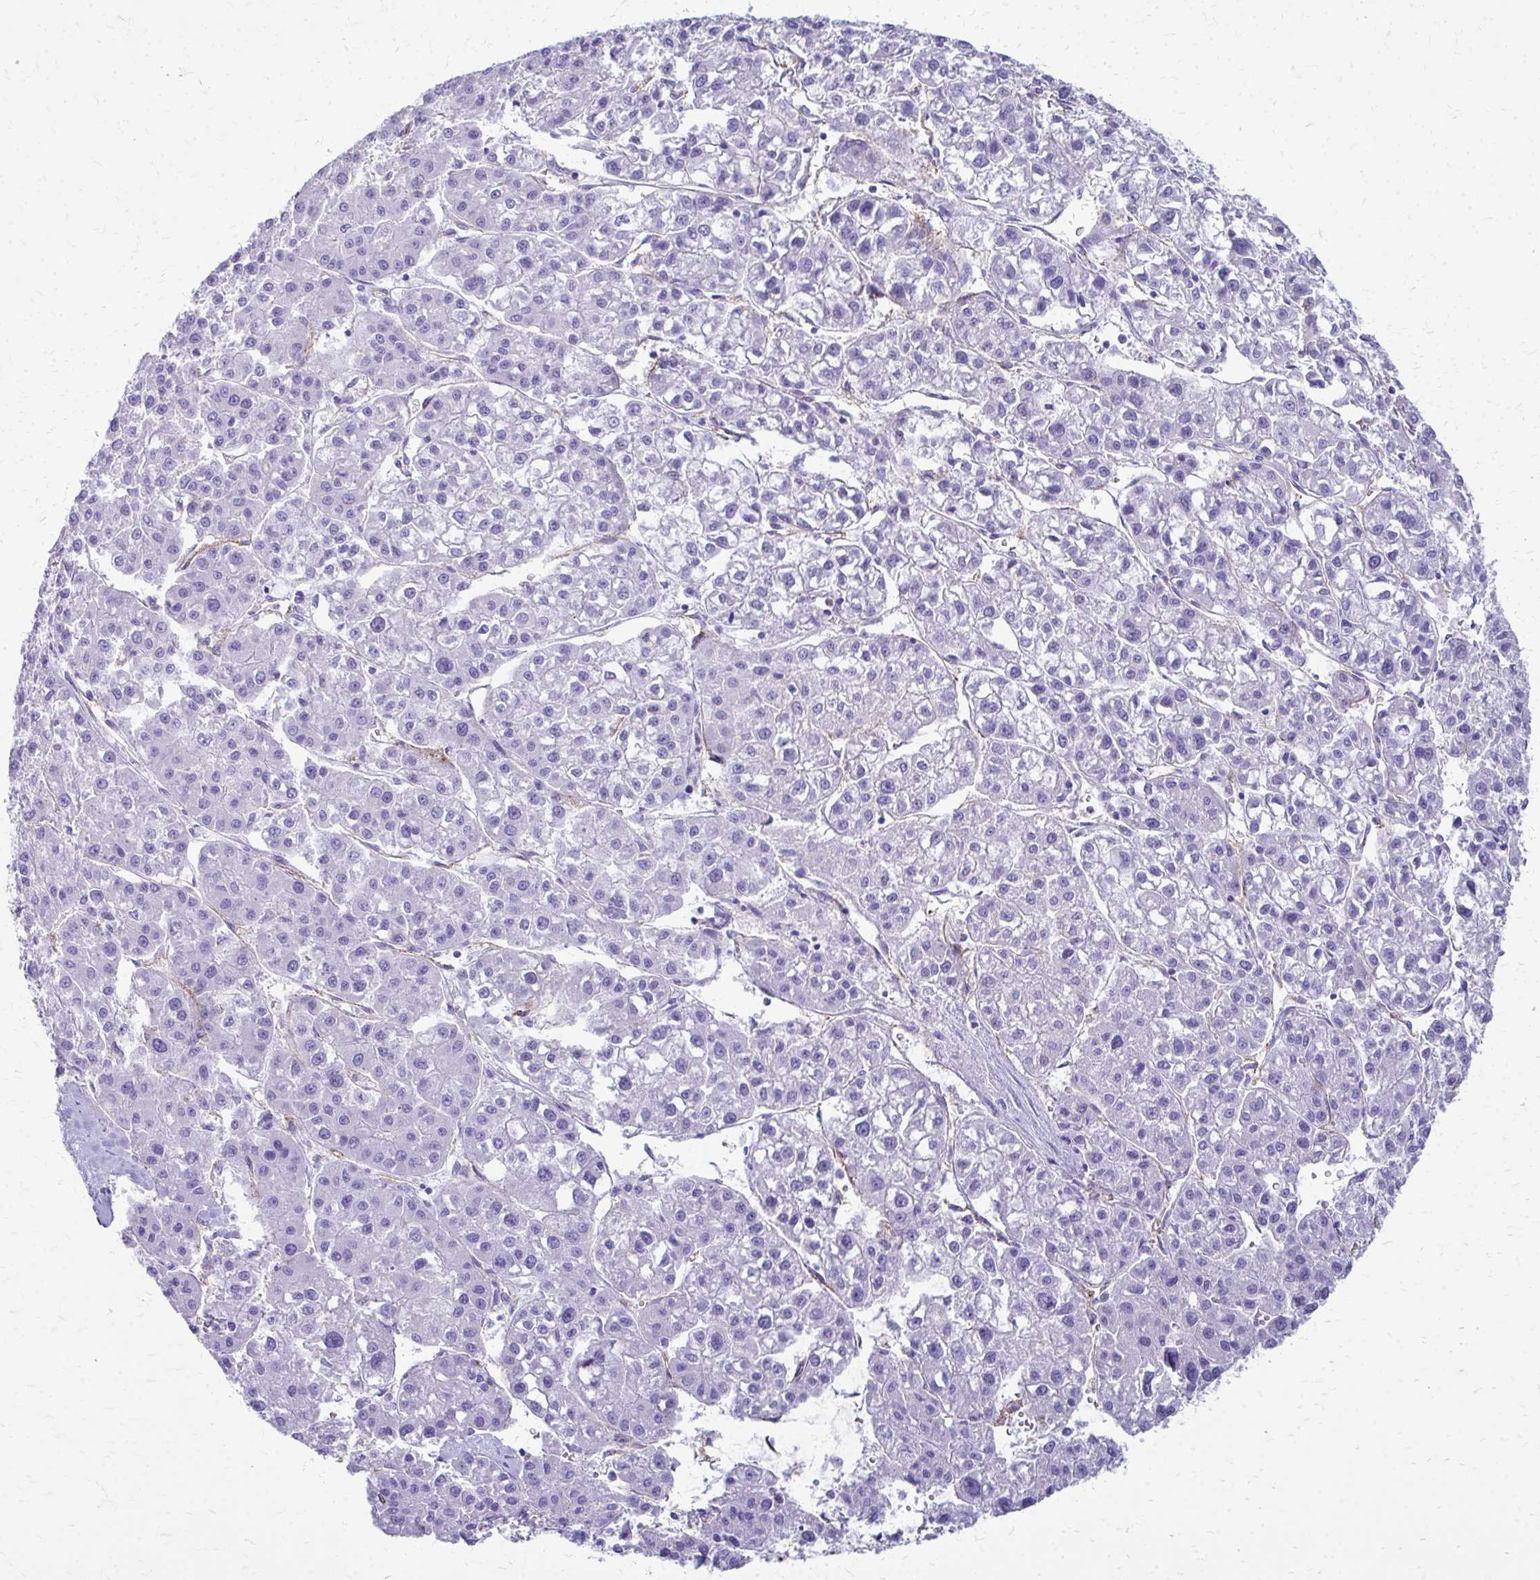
{"staining": {"intensity": "negative", "quantity": "none", "location": "none"}, "tissue": "liver cancer", "cell_type": "Tumor cells", "image_type": "cancer", "snomed": [{"axis": "morphology", "description": "Carcinoma, Hepatocellular, NOS"}, {"axis": "topography", "description": "Liver"}], "caption": "An image of hepatocellular carcinoma (liver) stained for a protein shows no brown staining in tumor cells.", "gene": "TPSG1", "patient": {"sex": "male", "age": 73}}